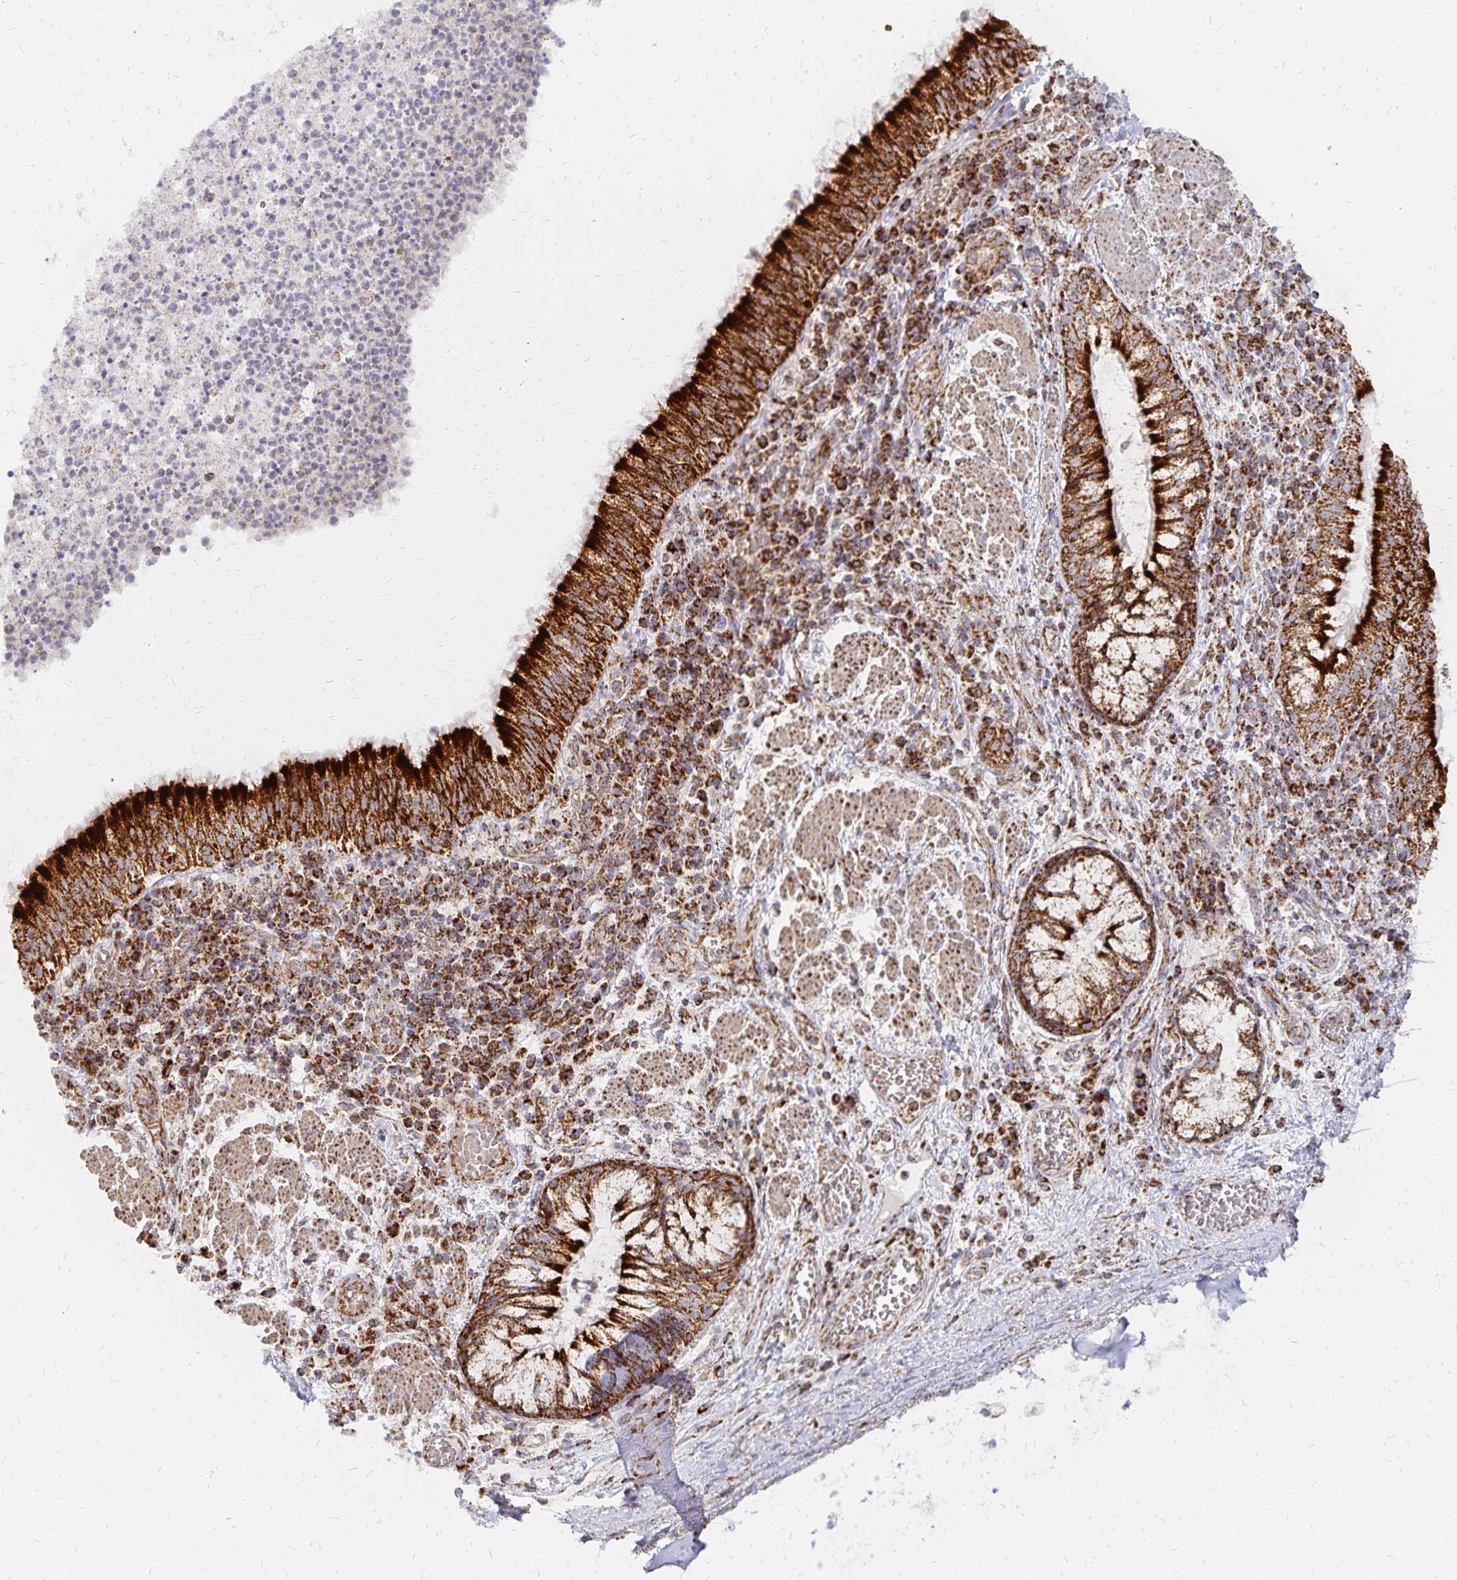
{"staining": {"intensity": "strong", "quantity": ">75%", "location": "cytoplasmic/membranous"}, "tissue": "bronchus", "cell_type": "Respiratory epithelial cells", "image_type": "normal", "snomed": [{"axis": "morphology", "description": "Normal tissue, NOS"}, {"axis": "topography", "description": "Lymph node"}, {"axis": "topography", "description": "Bronchus"}], "caption": "This image demonstrates immunohistochemistry (IHC) staining of normal bronchus, with high strong cytoplasmic/membranous staining in about >75% of respiratory epithelial cells.", "gene": "STOML2", "patient": {"sex": "male", "age": 56}}